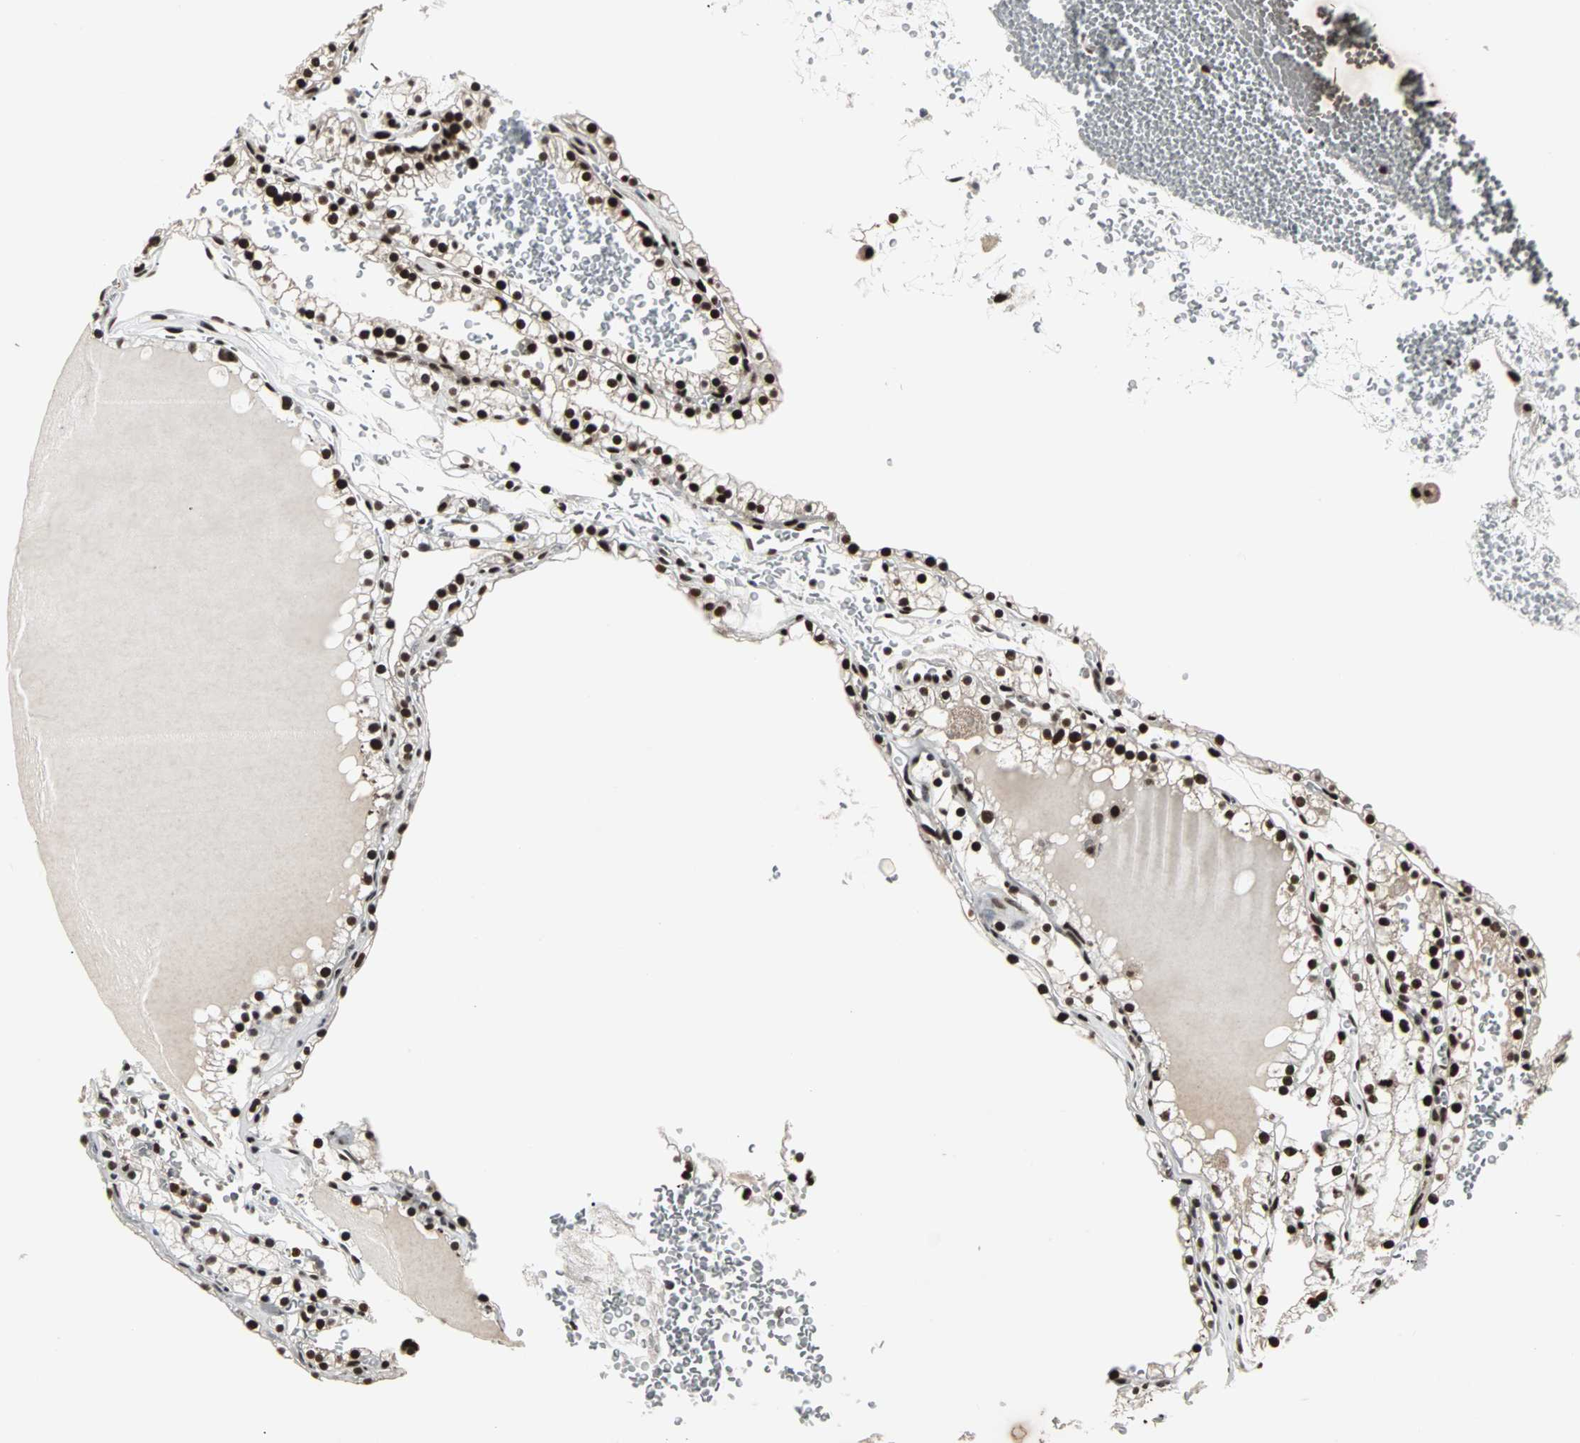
{"staining": {"intensity": "strong", "quantity": ">75%", "location": "nuclear"}, "tissue": "renal cancer", "cell_type": "Tumor cells", "image_type": "cancer", "snomed": [{"axis": "morphology", "description": "Adenocarcinoma, NOS"}, {"axis": "topography", "description": "Kidney"}], "caption": "The immunohistochemical stain shows strong nuclear positivity in tumor cells of renal cancer tissue.", "gene": "PNKP", "patient": {"sex": "female", "age": 41}}